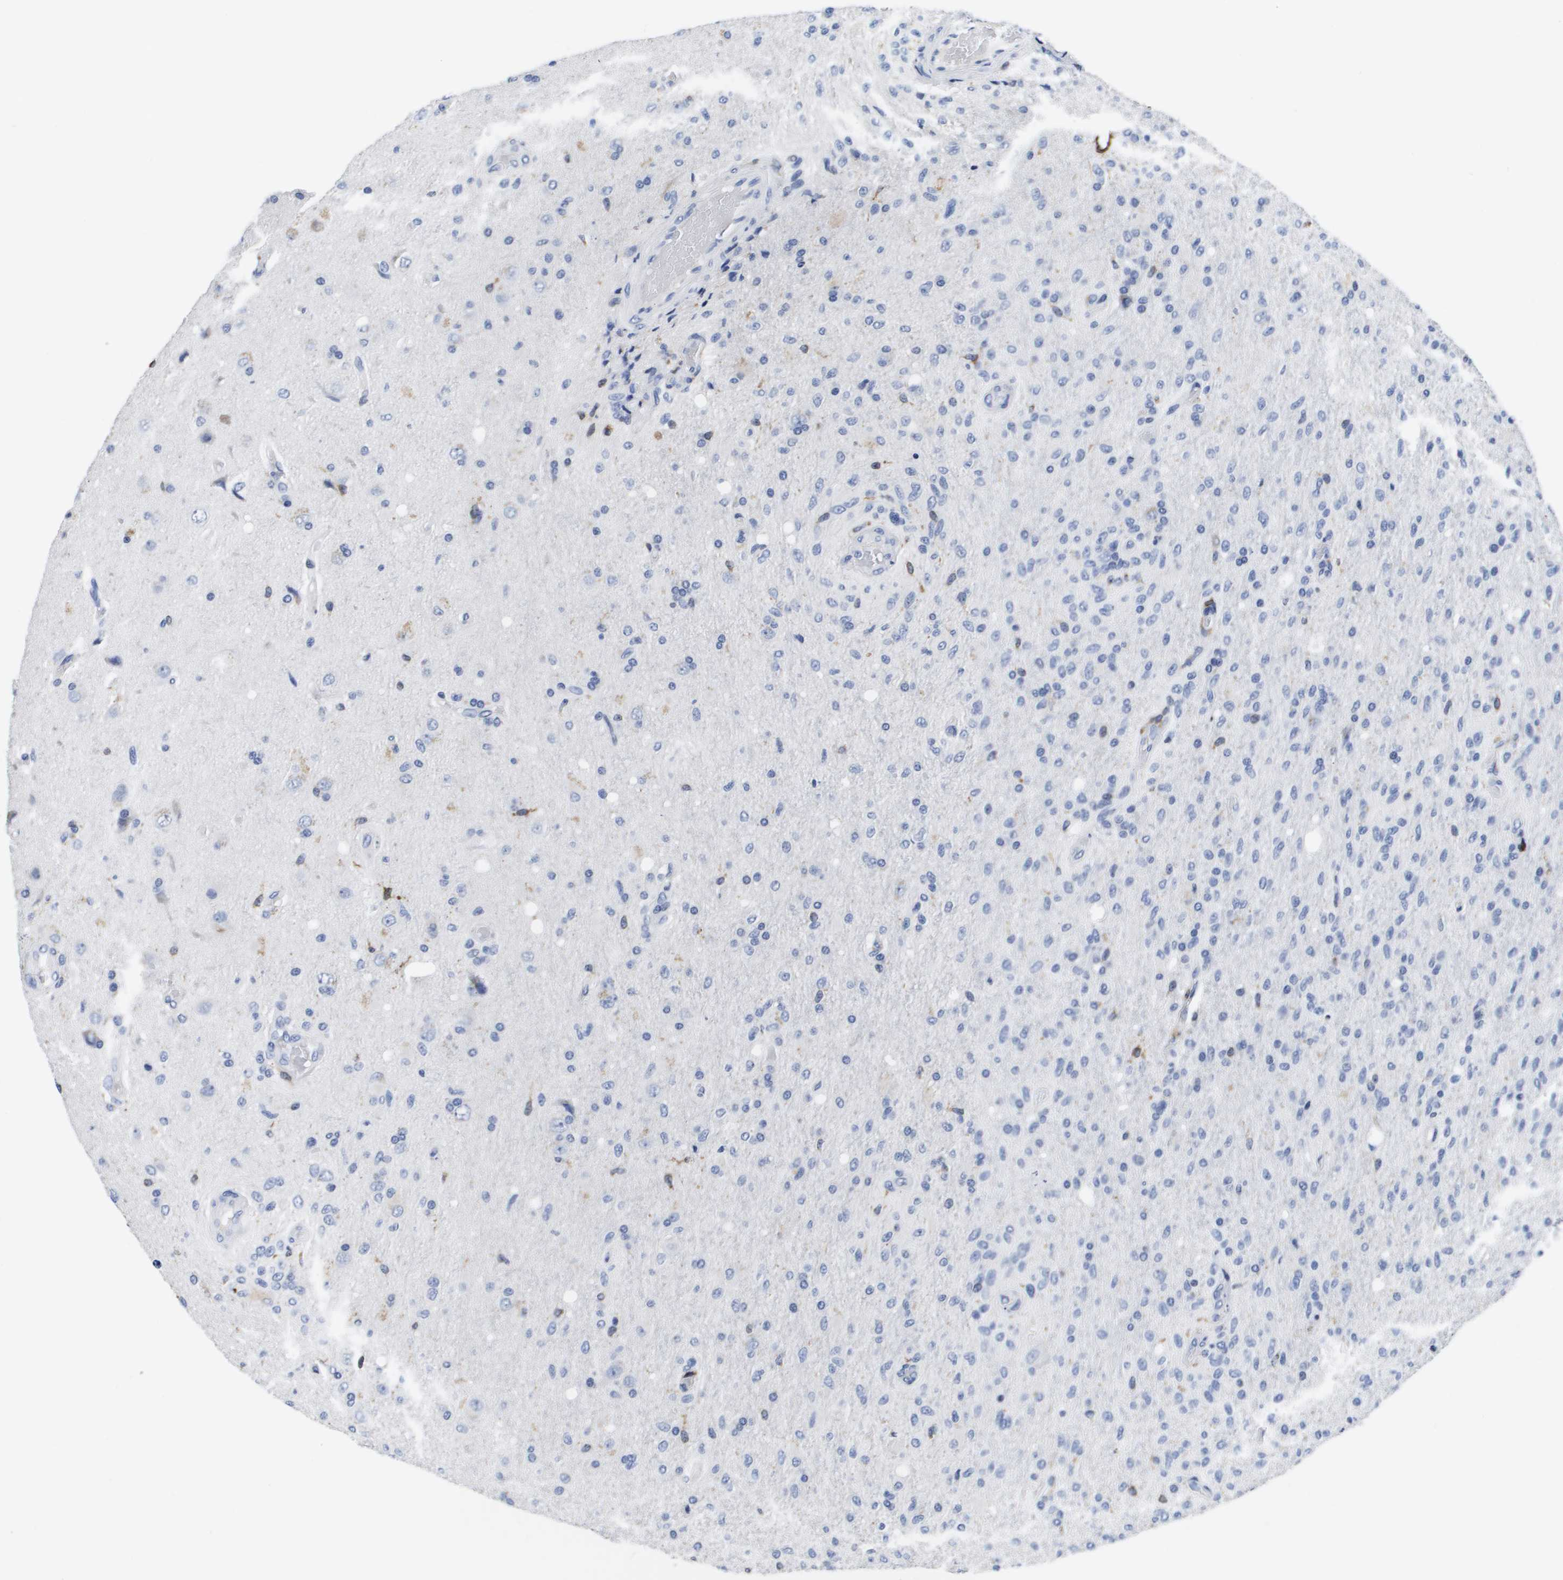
{"staining": {"intensity": "negative", "quantity": "none", "location": "none"}, "tissue": "glioma", "cell_type": "Tumor cells", "image_type": "cancer", "snomed": [{"axis": "morphology", "description": "Normal tissue, NOS"}, {"axis": "morphology", "description": "Glioma, malignant, High grade"}, {"axis": "topography", "description": "Cerebral cortex"}], "caption": "IHC of human malignant high-grade glioma displays no positivity in tumor cells. The staining is performed using DAB (3,3'-diaminobenzidine) brown chromogen with nuclei counter-stained in using hematoxylin.", "gene": "HMOX1", "patient": {"sex": "male", "age": 77}}